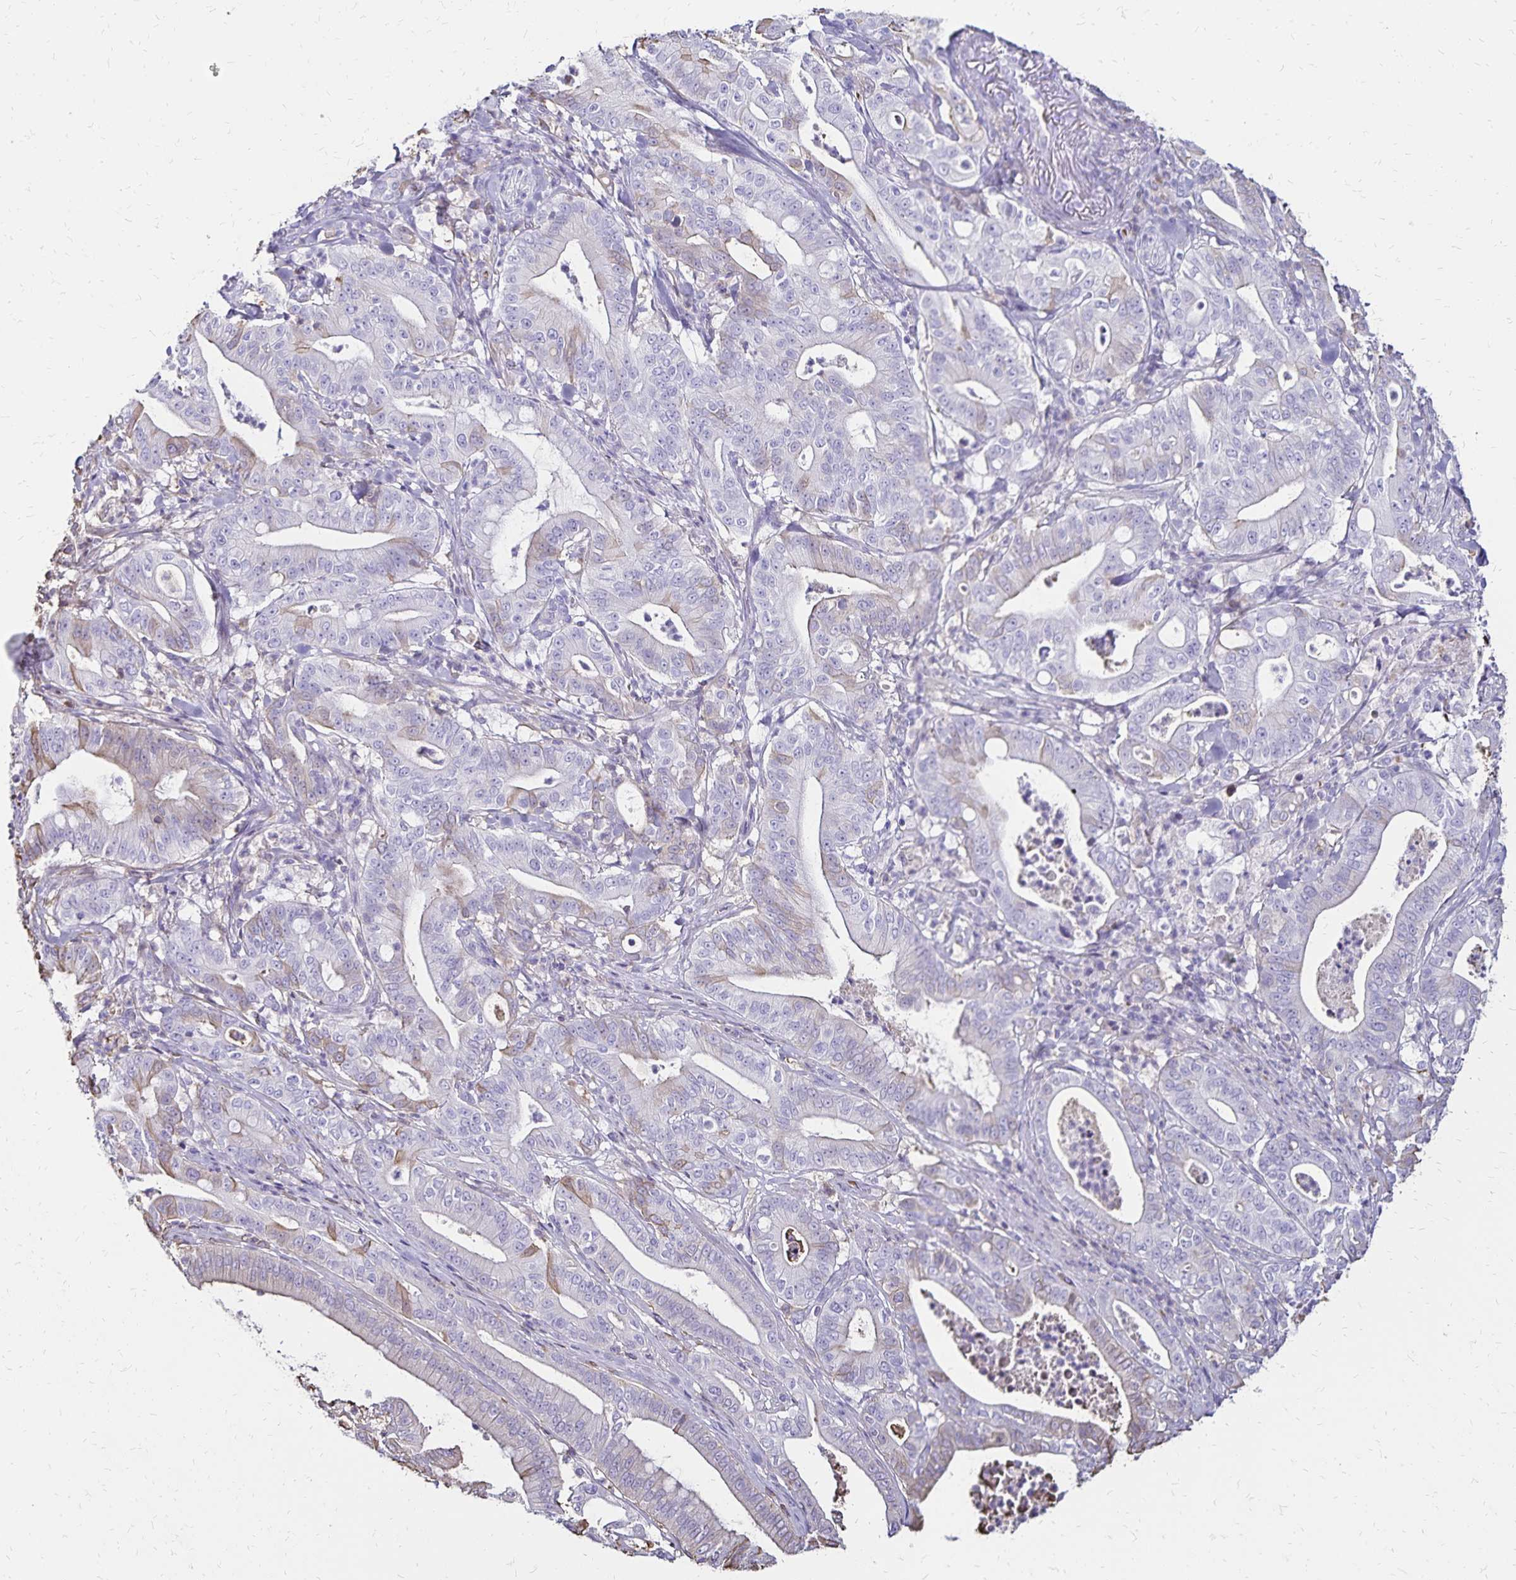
{"staining": {"intensity": "weak", "quantity": "<25%", "location": "cytoplasmic/membranous"}, "tissue": "pancreatic cancer", "cell_type": "Tumor cells", "image_type": "cancer", "snomed": [{"axis": "morphology", "description": "Adenocarcinoma, NOS"}, {"axis": "topography", "description": "Pancreas"}], "caption": "Immunohistochemistry (IHC) of human pancreatic cancer exhibits no staining in tumor cells.", "gene": "KISS1", "patient": {"sex": "male", "age": 71}}